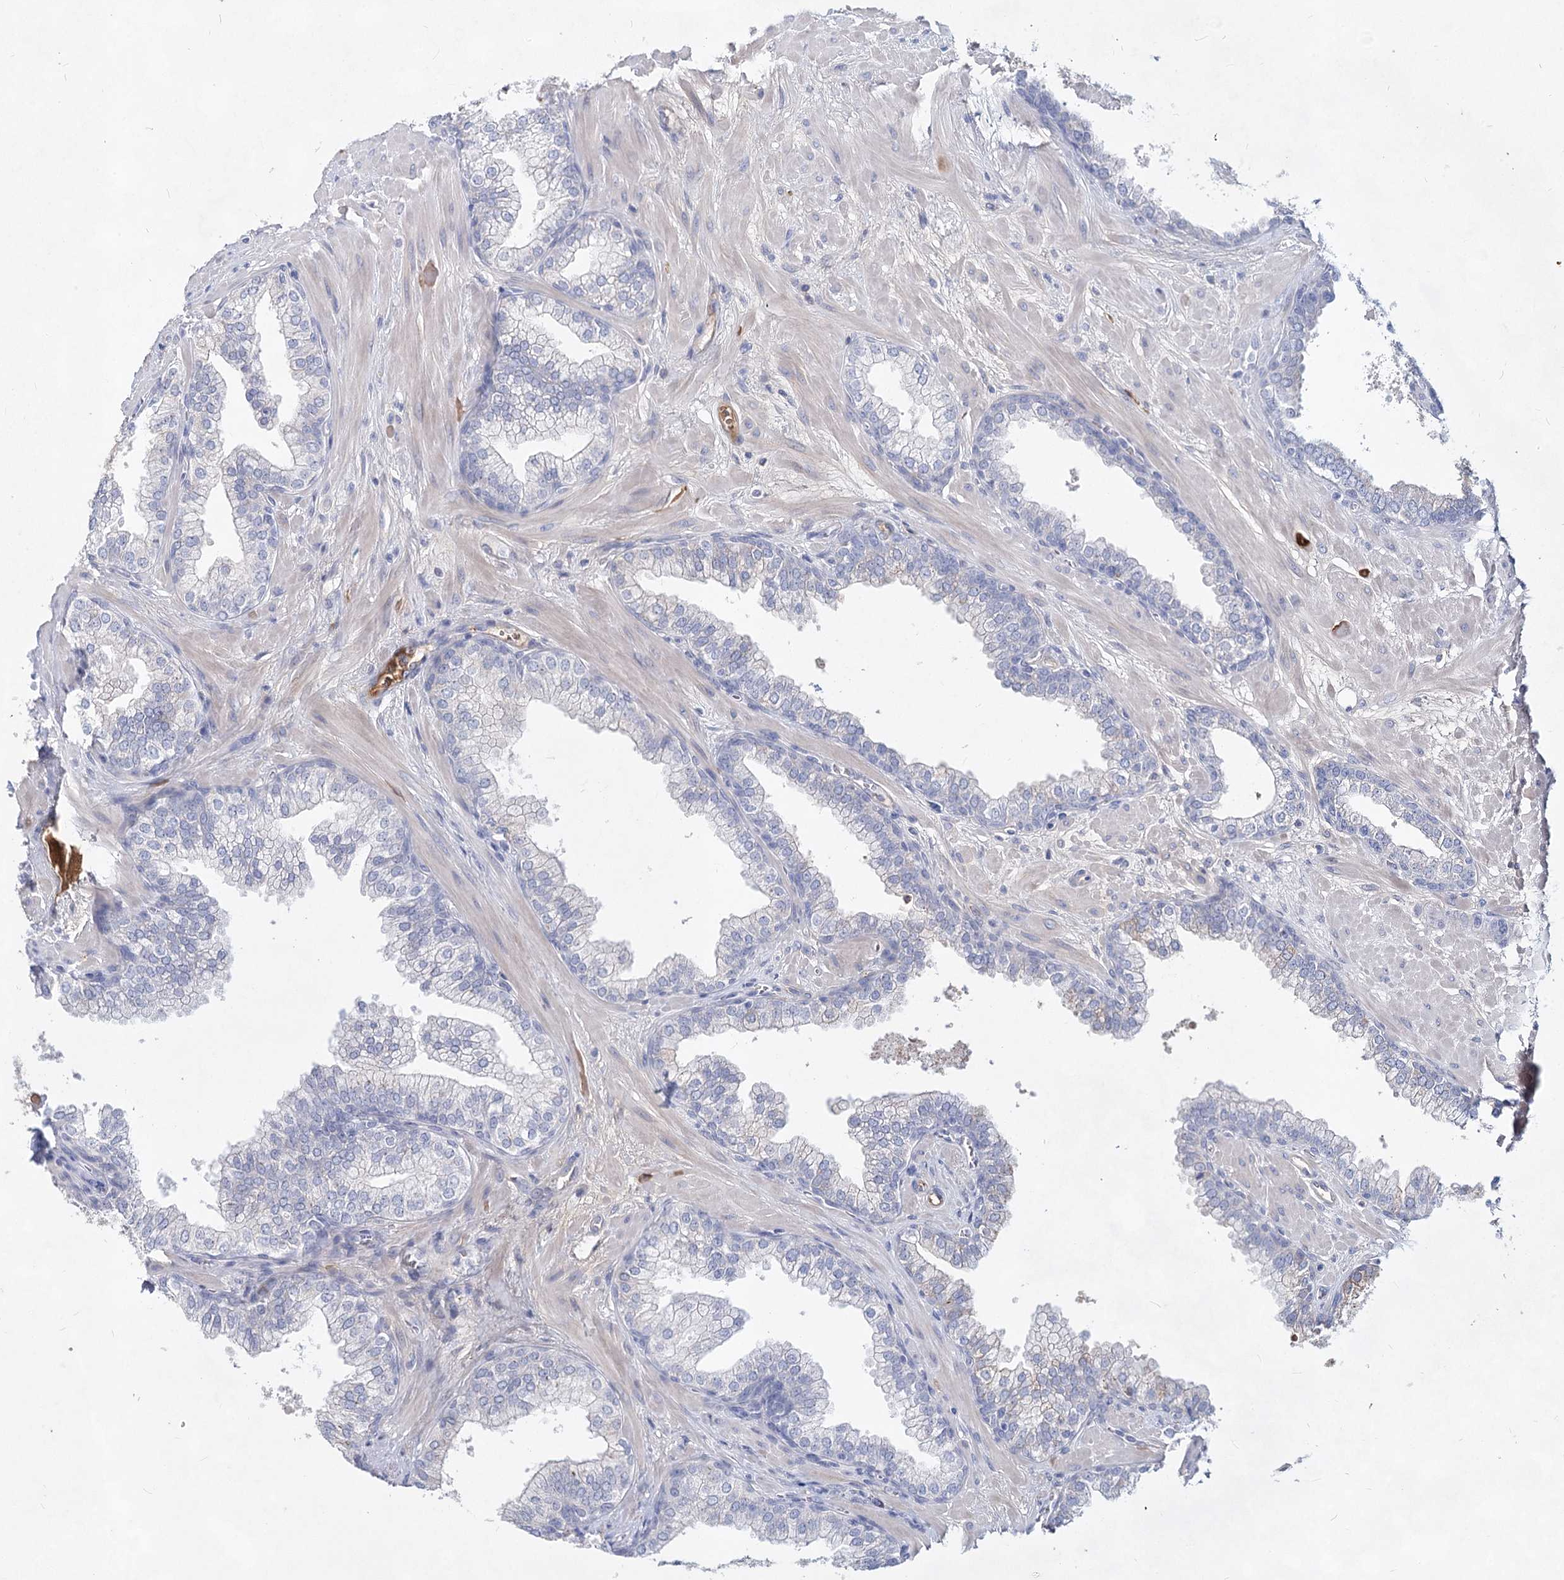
{"staining": {"intensity": "negative", "quantity": "none", "location": "none"}, "tissue": "prostate", "cell_type": "Glandular cells", "image_type": "normal", "snomed": [{"axis": "morphology", "description": "Normal tissue, NOS"}, {"axis": "topography", "description": "Prostate"}], "caption": "High power microscopy image of an immunohistochemistry photomicrograph of benign prostate, revealing no significant expression in glandular cells. (DAB immunohistochemistry (IHC), high magnification).", "gene": "TASOR2", "patient": {"sex": "male", "age": 60}}